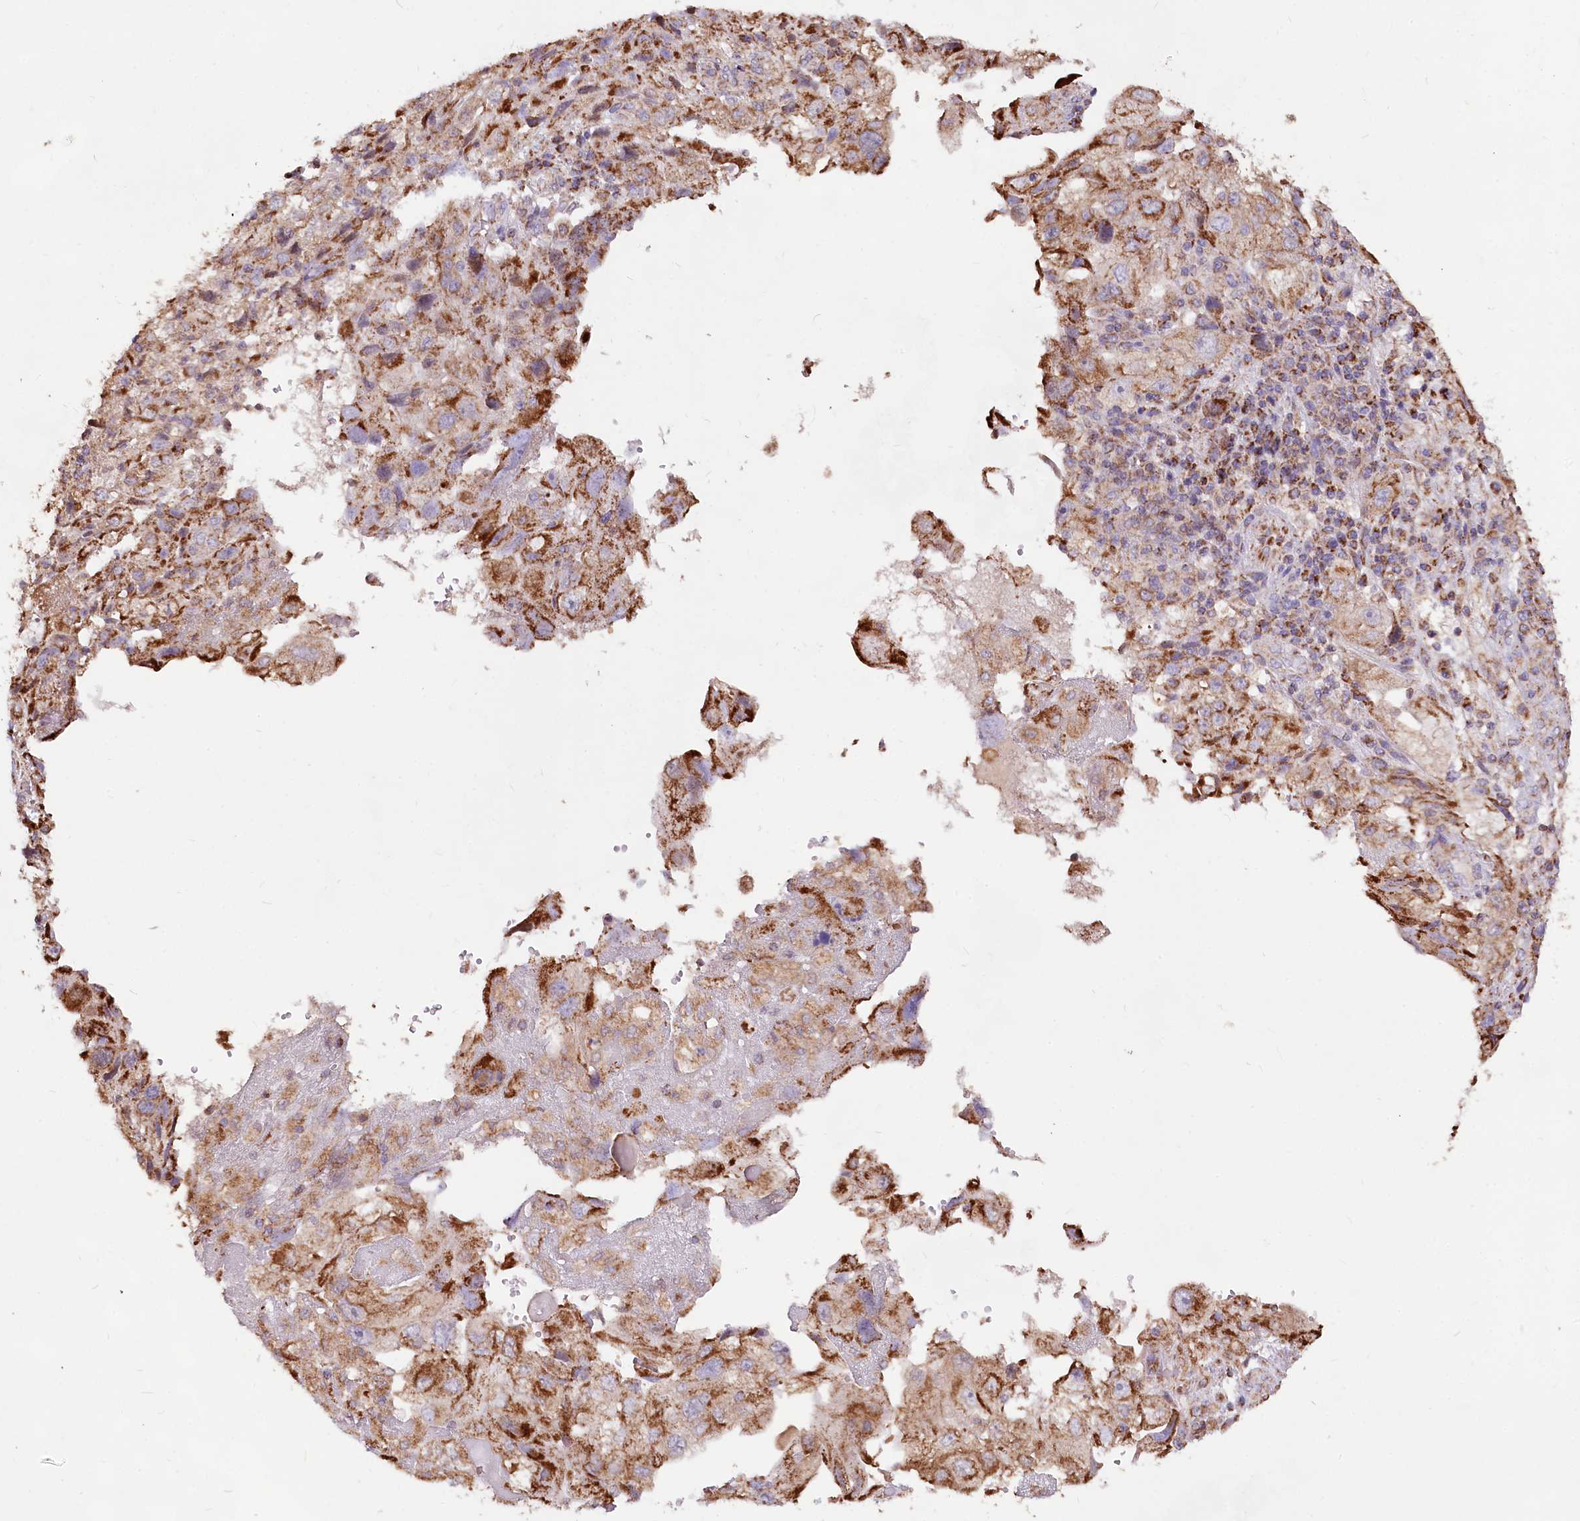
{"staining": {"intensity": "moderate", "quantity": ">75%", "location": "cytoplasmic/membranous"}, "tissue": "endometrial cancer", "cell_type": "Tumor cells", "image_type": "cancer", "snomed": [{"axis": "morphology", "description": "Adenocarcinoma, NOS"}, {"axis": "topography", "description": "Endometrium"}], "caption": "There is medium levels of moderate cytoplasmic/membranous staining in tumor cells of endometrial cancer, as demonstrated by immunohistochemical staining (brown color).", "gene": "TASOR2", "patient": {"sex": "female", "age": 49}}